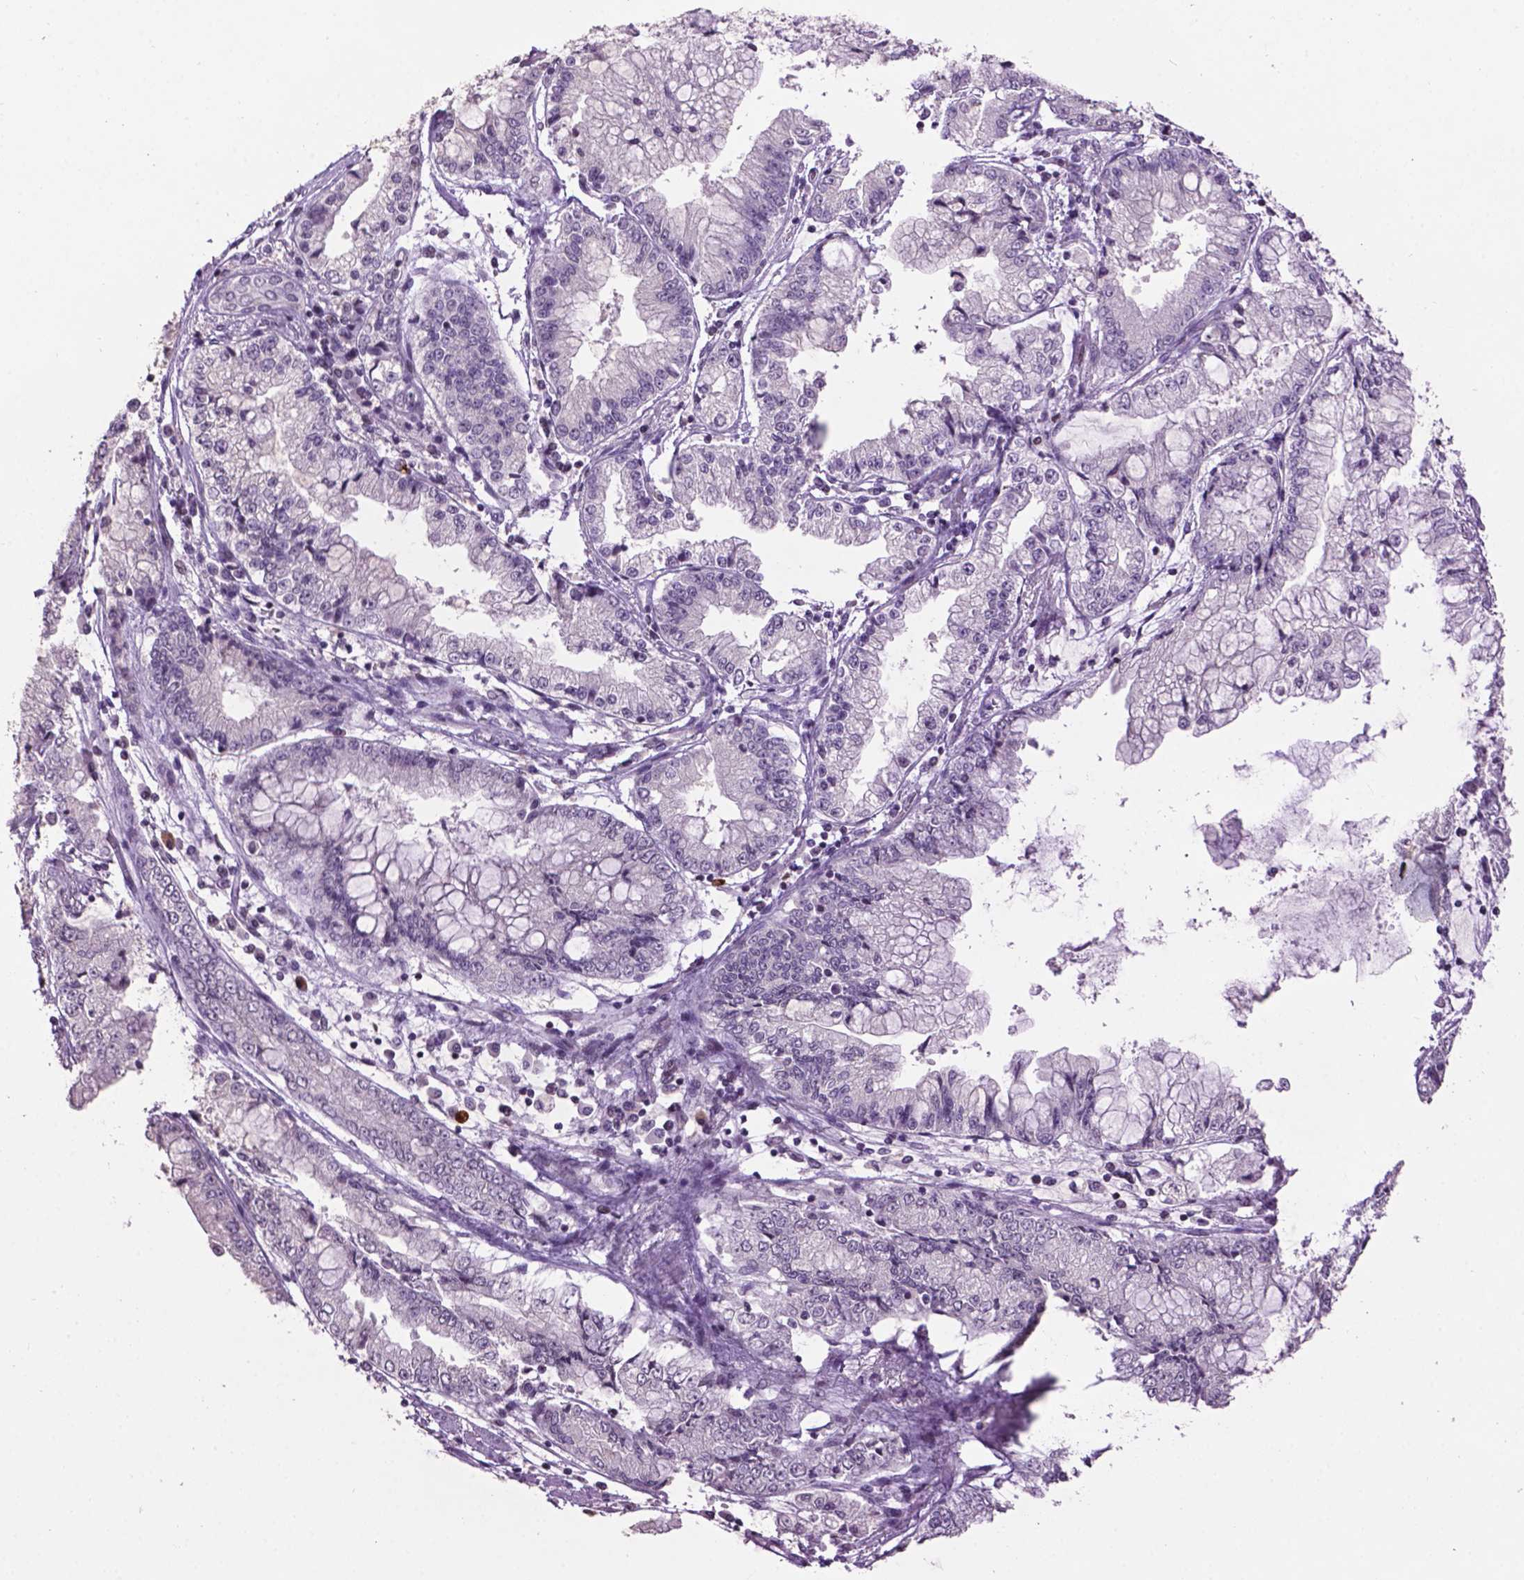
{"staining": {"intensity": "negative", "quantity": "none", "location": "none"}, "tissue": "stomach cancer", "cell_type": "Tumor cells", "image_type": "cancer", "snomed": [{"axis": "morphology", "description": "Adenocarcinoma, NOS"}, {"axis": "topography", "description": "Stomach, upper"}], "caption": "DAB (3,3'-diaminobenzidine) immunohistochemical staining of stomach cancer (adenocarcinoma) shows no significant expression in tumor cells.", "gene": "TH", "patient": {"sex": "female", "age": 74}}